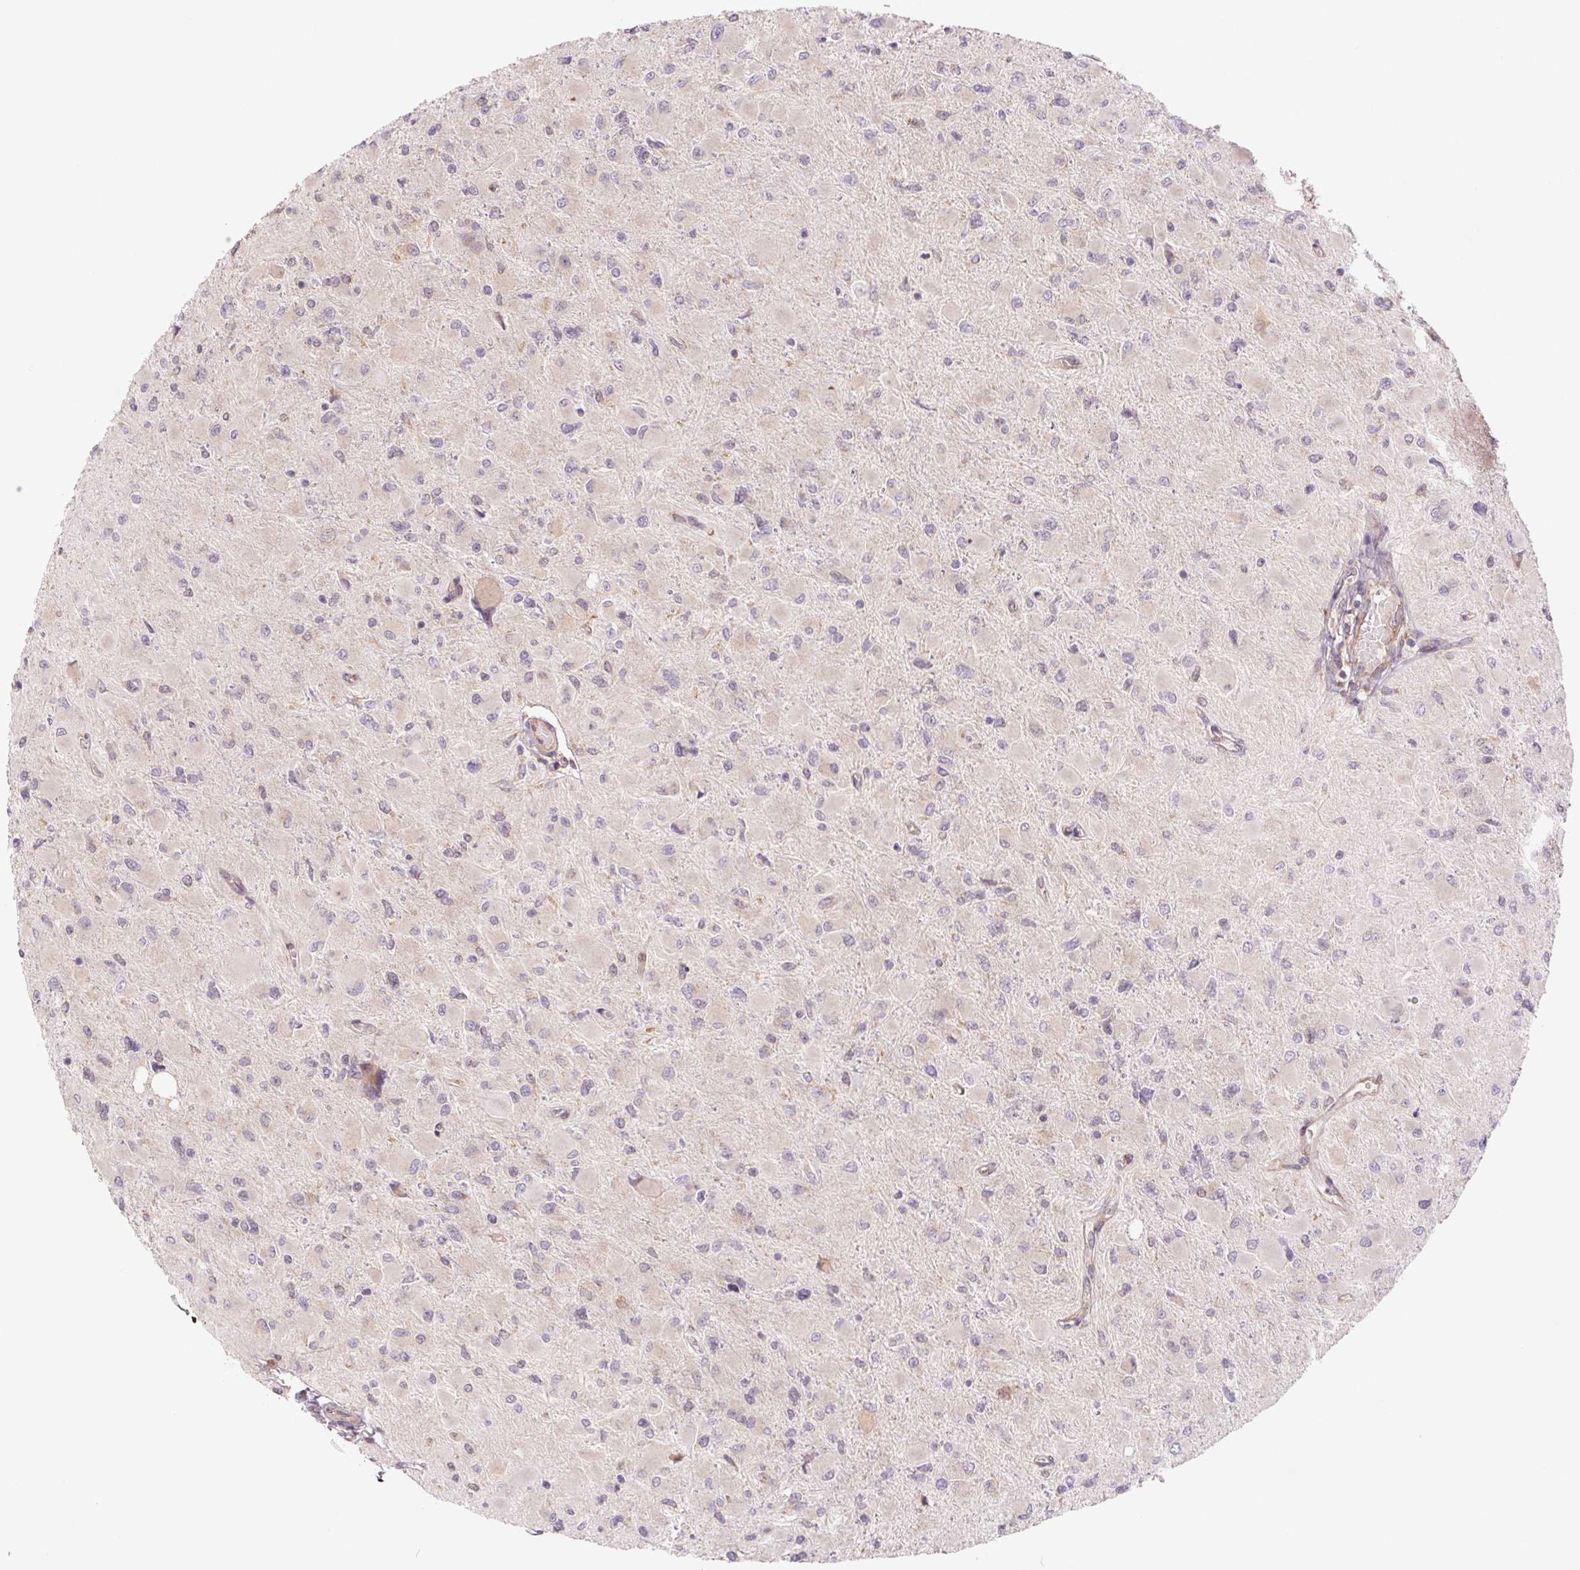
{"staining": {"intensity": "negative", "quantity": "none", "location": "none"}, "tissue": "glioma", "cell_type": "Tumor cells", "image_type": "cancer", "snomed": [{"axis": "morphology", "description": "Glioma, malignant, High grade"}, {"axis": "topography", "description": "Cerebral cortex"}], "caption": "This is an IHC photomicrograph of human glioma. There is no staining in tumor cells.", "gene": "KLHL20", "patient": {"sex": "female", "age": 36}}